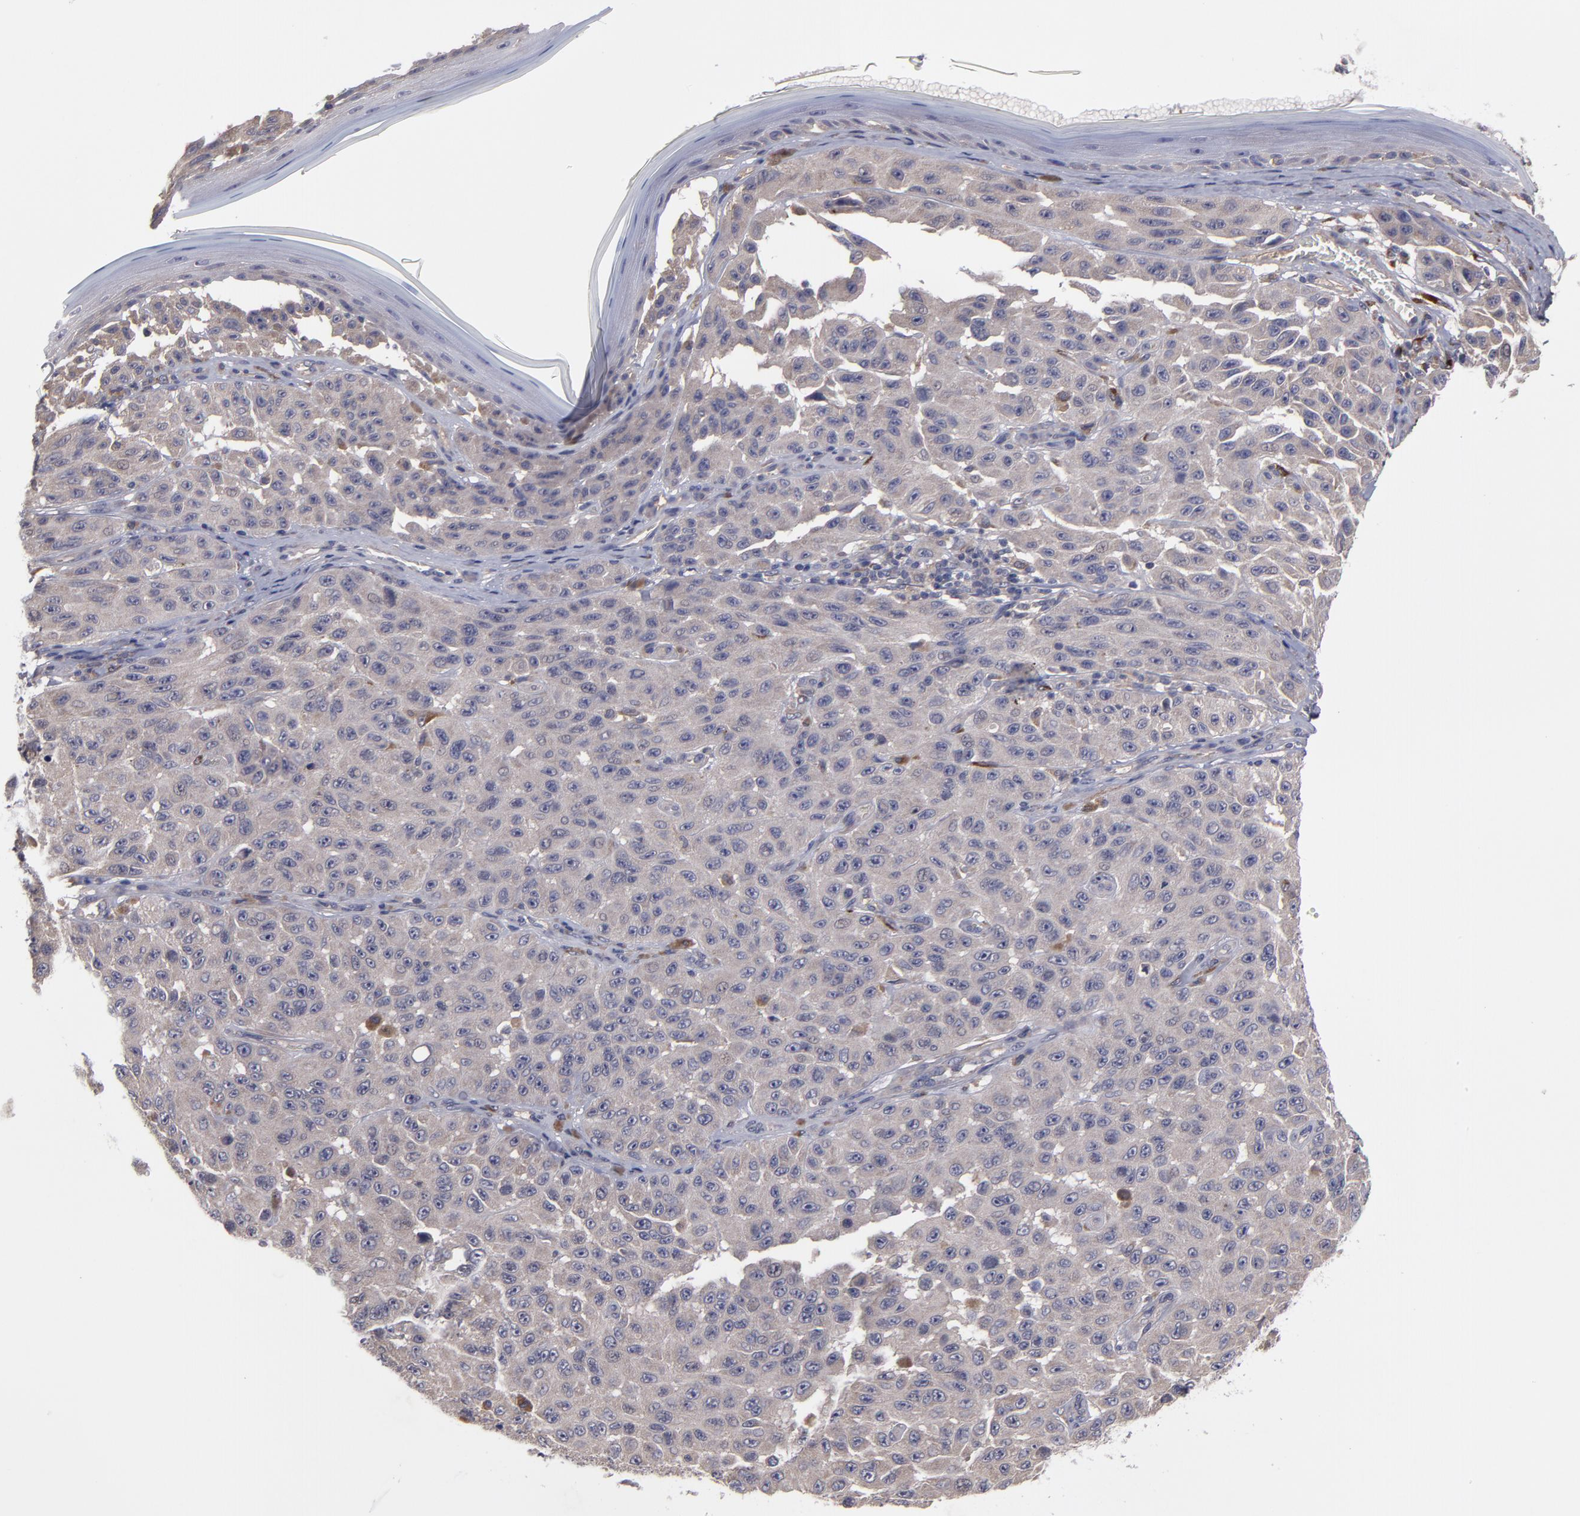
{"staining": {"intensity": "weak", "quantity": ">75%", "location": "cytoplasmic/membranous"}, "tissue": "melanoma", "cell_type": "Tumor cells", "image_type": "cancer", "snomed": [{"axis": "morphology", "description": "Malignant melanoma, NOS"}, {"axis": "topography", "description": "Skin"}], "caption": "Protein positivity by immunohistochemistry (IHC) exhibits weak cytoplasmic/membranous staining in about >75% of tumor cells in malignant melanoma. (DAB IHC, brown staining for protein, blue staining for nuclei).", "gene": "MMP11", "patient": {"sex": "male", "age": 30}}